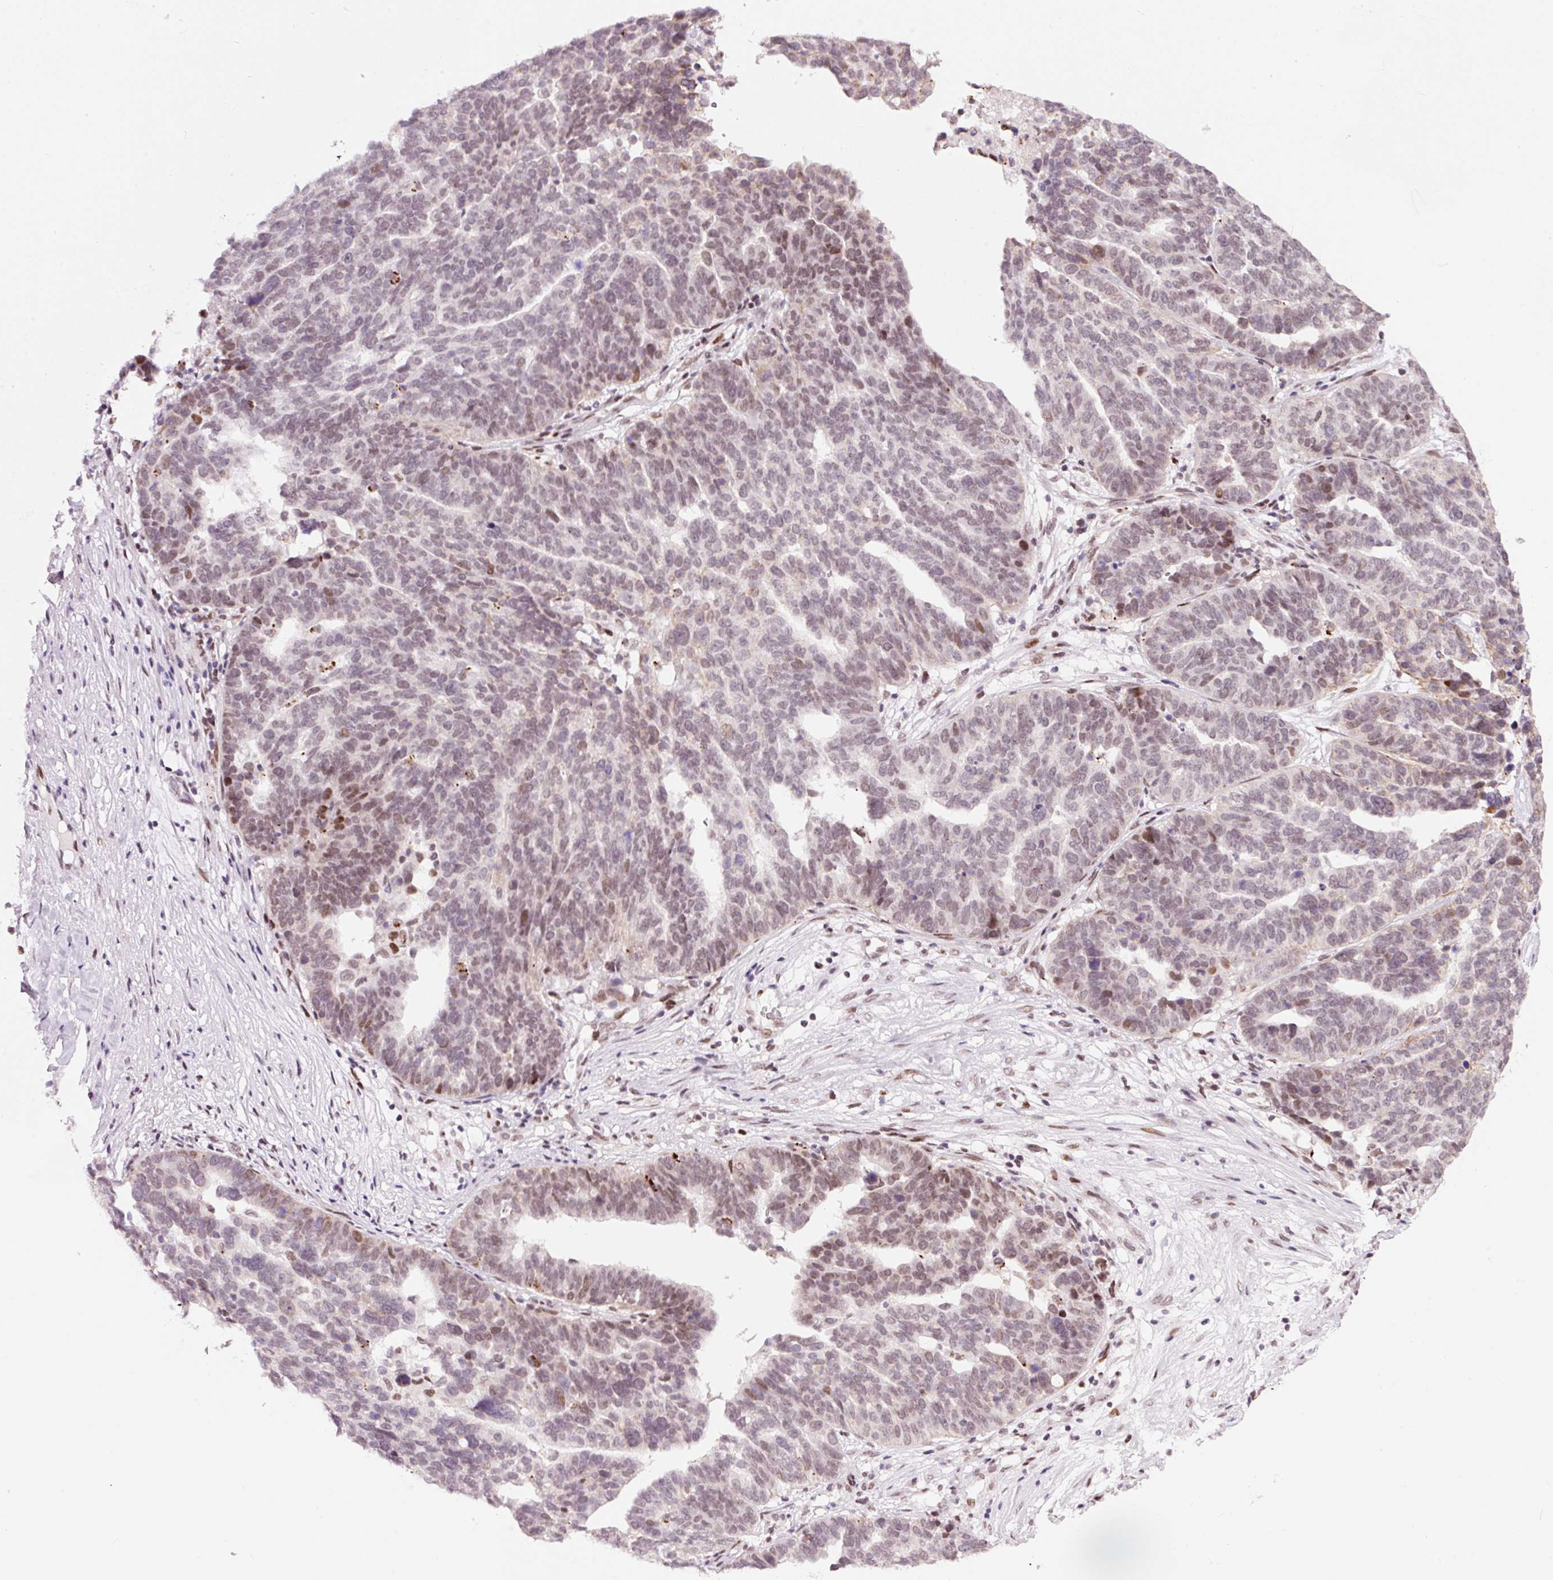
{"staining": {"intensity": "moderate", "quantity": "25%-75%", "location": "nuclear"}, "tissue": "ovarian cancer", "cell_type": "Tumor cells", "image_type": "cancer", "snomed": [{"axis": "morphology", "description": "Cystadenocarcinoma, serous, NOS"}, {"axis": "topography", "description": "Ovary"}], "caption": "IHC (DAB) staining of ovarian cancer exhibits moderate nuclear protein positivity in about 25%-75% of tumor cells.", "gene": "CCNL2", "patient": {"sex": "female", "age": 59}}